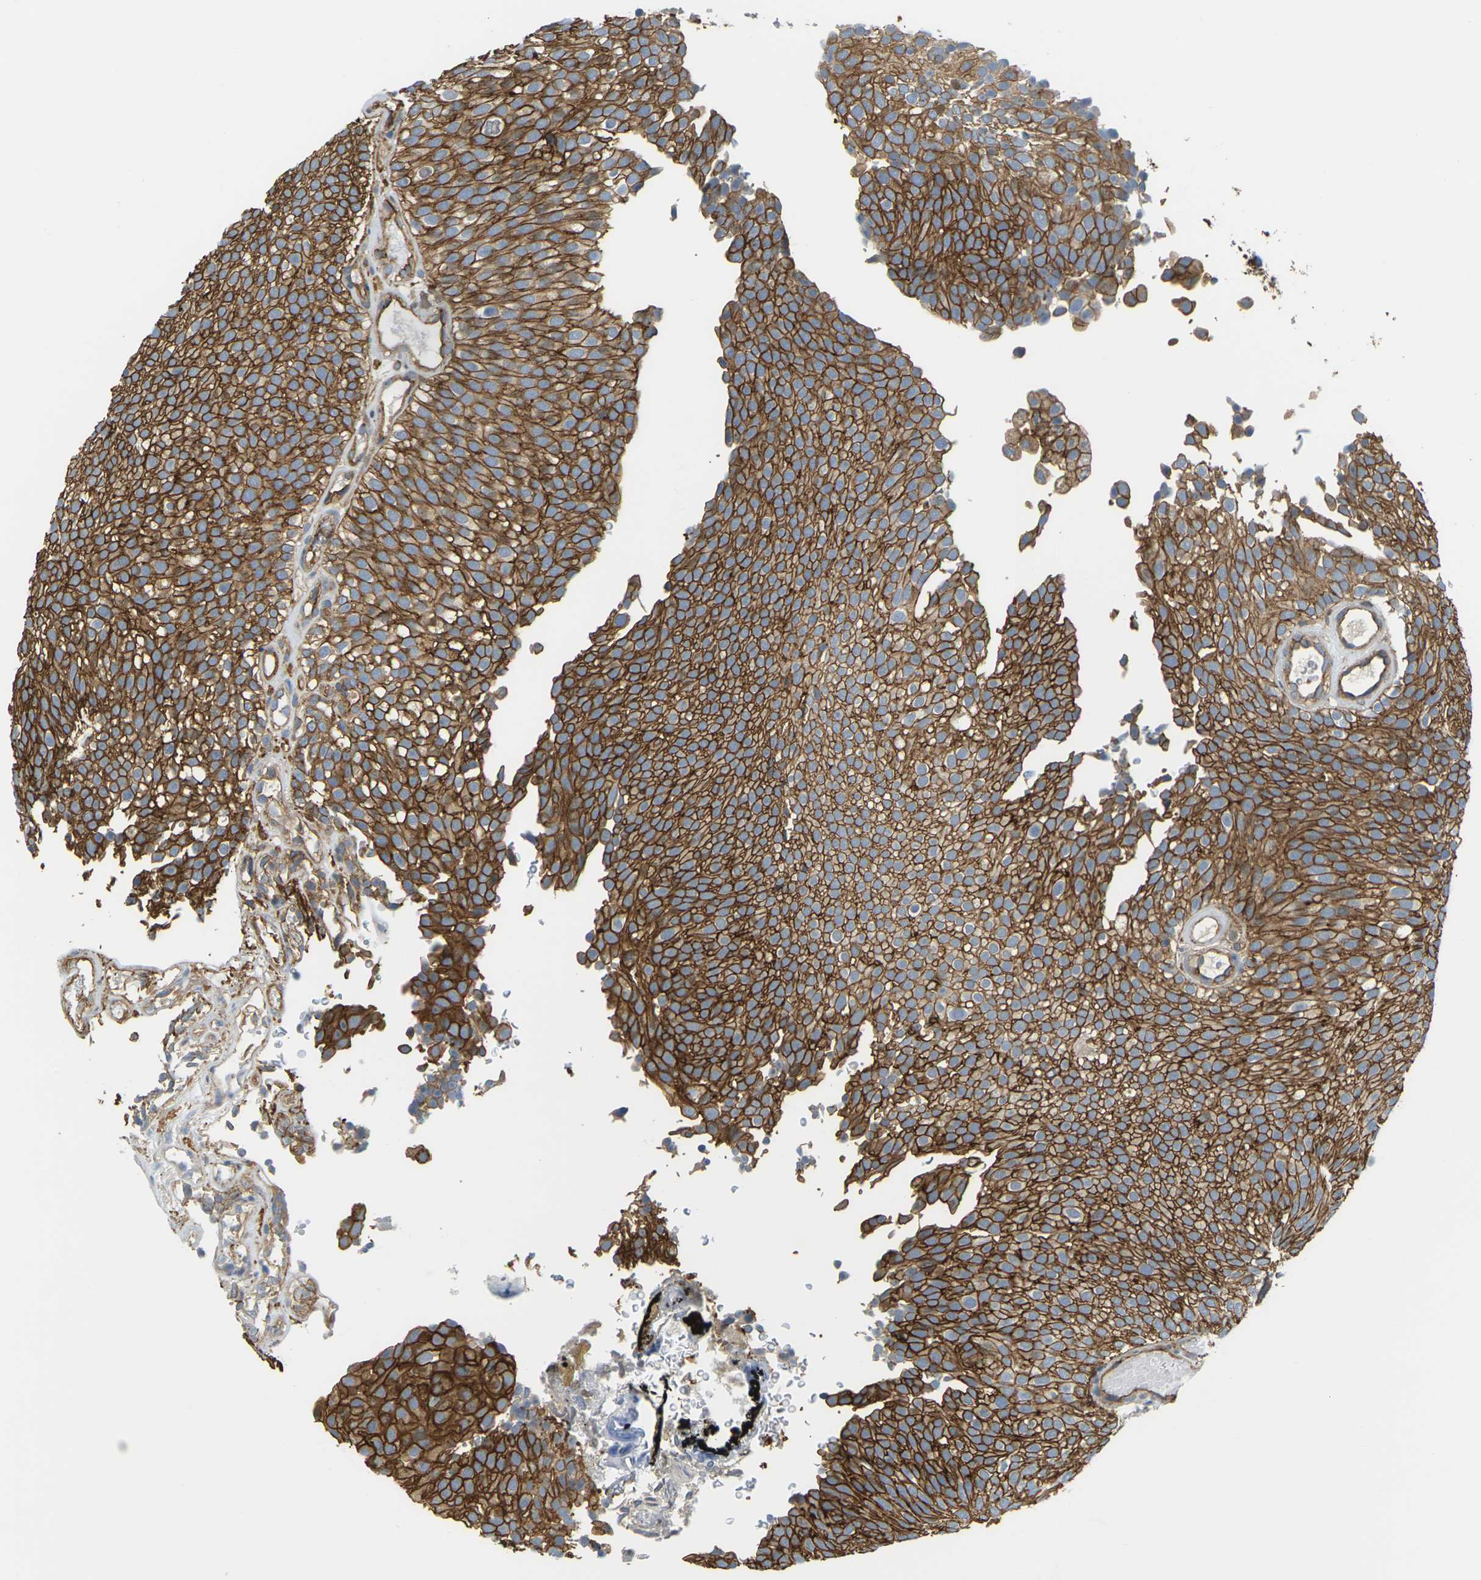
{"staining": {"intensity": "strong", "quantity": ">75%", "location": "cytoplasmic/membranous"}, "tissue": "urothelial cancer", "cell_type": "Tumor cells", "image_type": "cancer", "snomed": [{"axis": "morphology", "description": "Urothelial carcinoma, Low grade"}, {"axis": "topography", "description": "Urinary bladder"}], "caption": "About >75% of tumor cells in human low-grade urothelial carcinoma show strong cytoplasmic/membranous protein positivity as visualized by brown immunohistochemical staining.", "gene": "IQGAP1", "patient": {"sex": "male", "age": 78}}